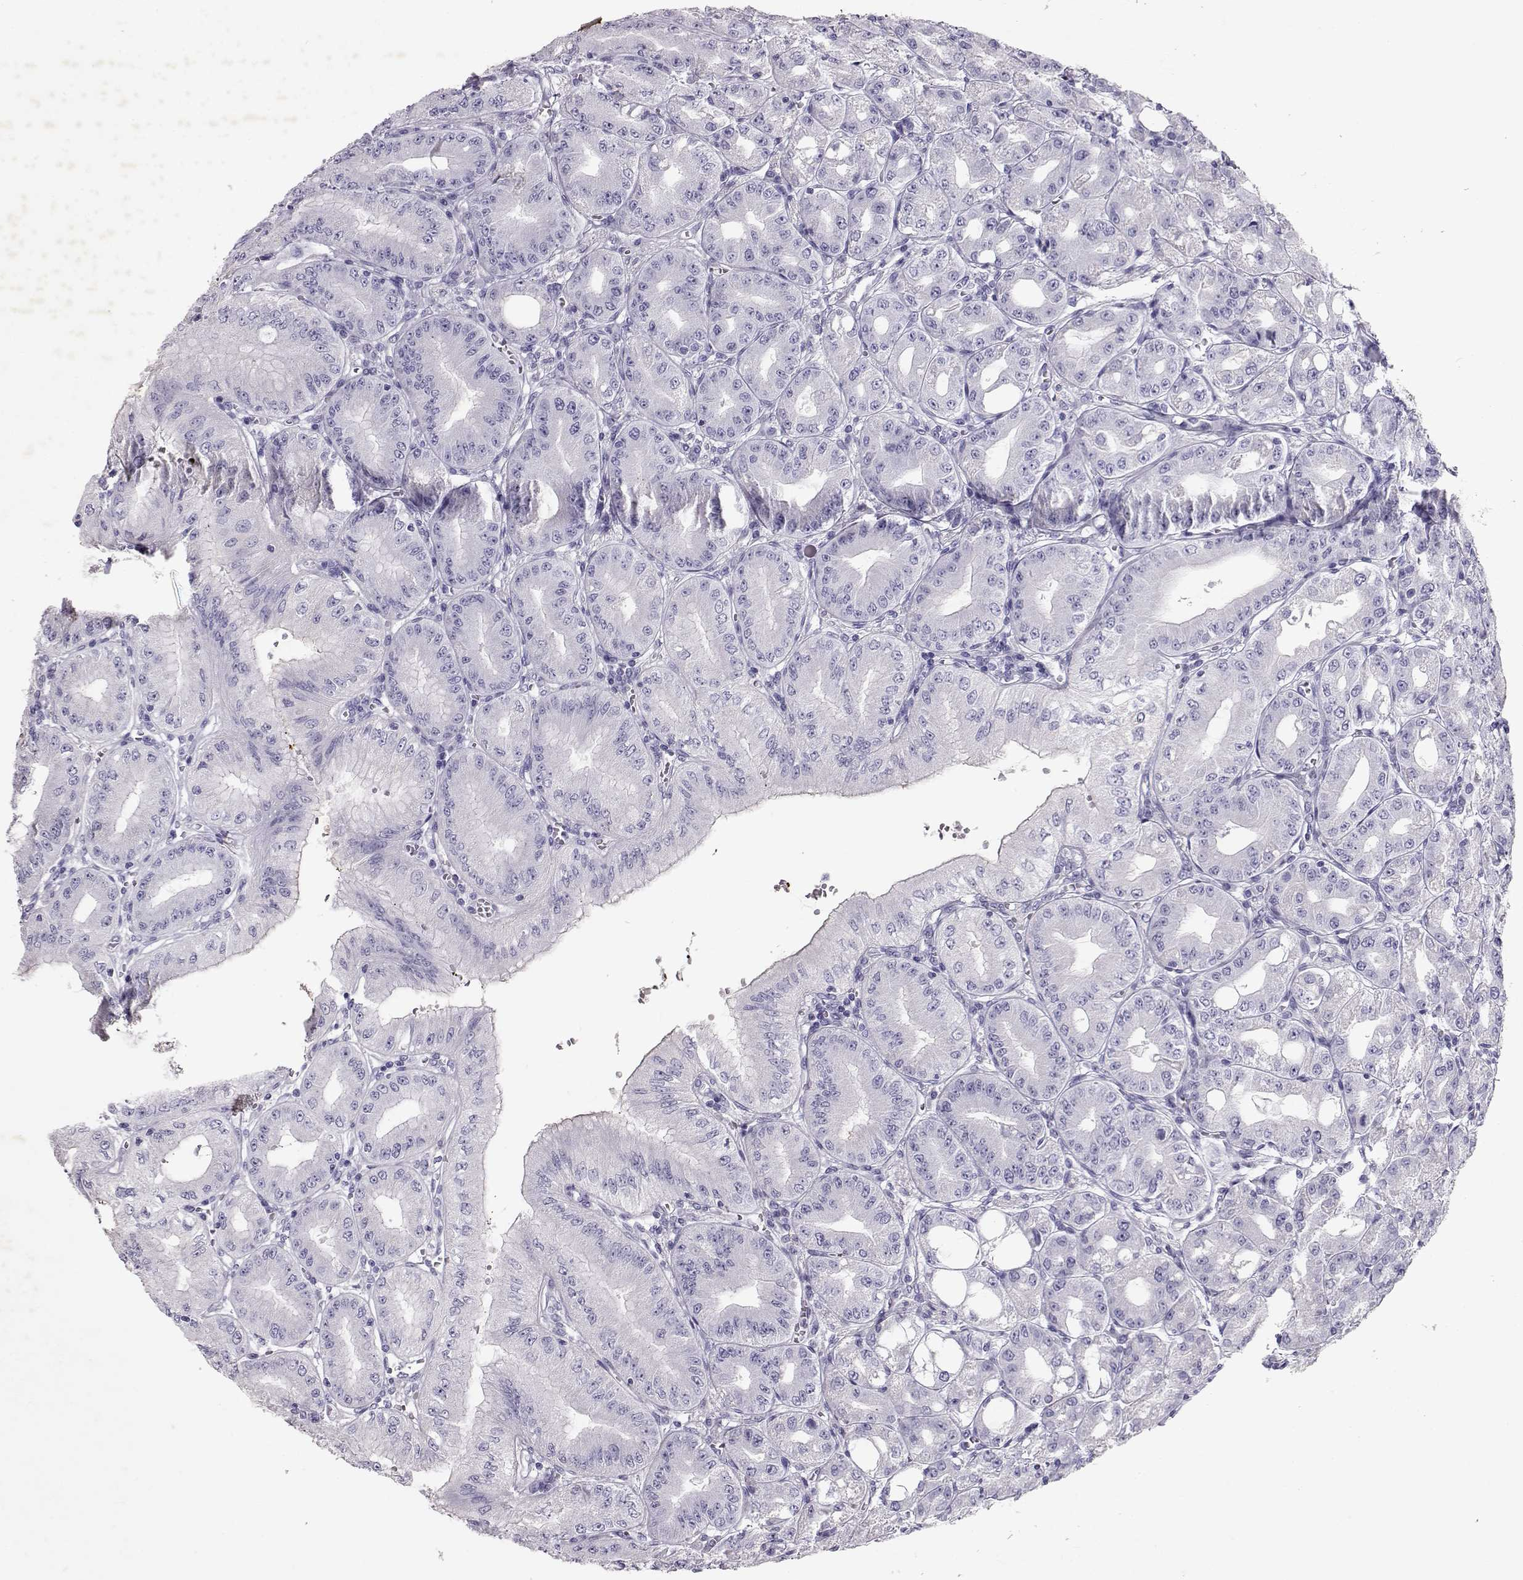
{"staining": {"intensity": "negative", "quantity": "none", "location": "none"}, "tissue": "stomach", "cell_type": "Glandular cells", "image_type": "normal", "snomed": [{"axis": "morphology", "description": "Normal tissue, NOS"}, {"axis": "topography", "description": "Stomach, lower"}], "caption": "Benign stomach was stained to show a protein in brown. There is no significant expression in glandular cells. (DAB IHC, high magnification).", "gene": "RD3", "patient": {"sex": "male", "age": 71}}